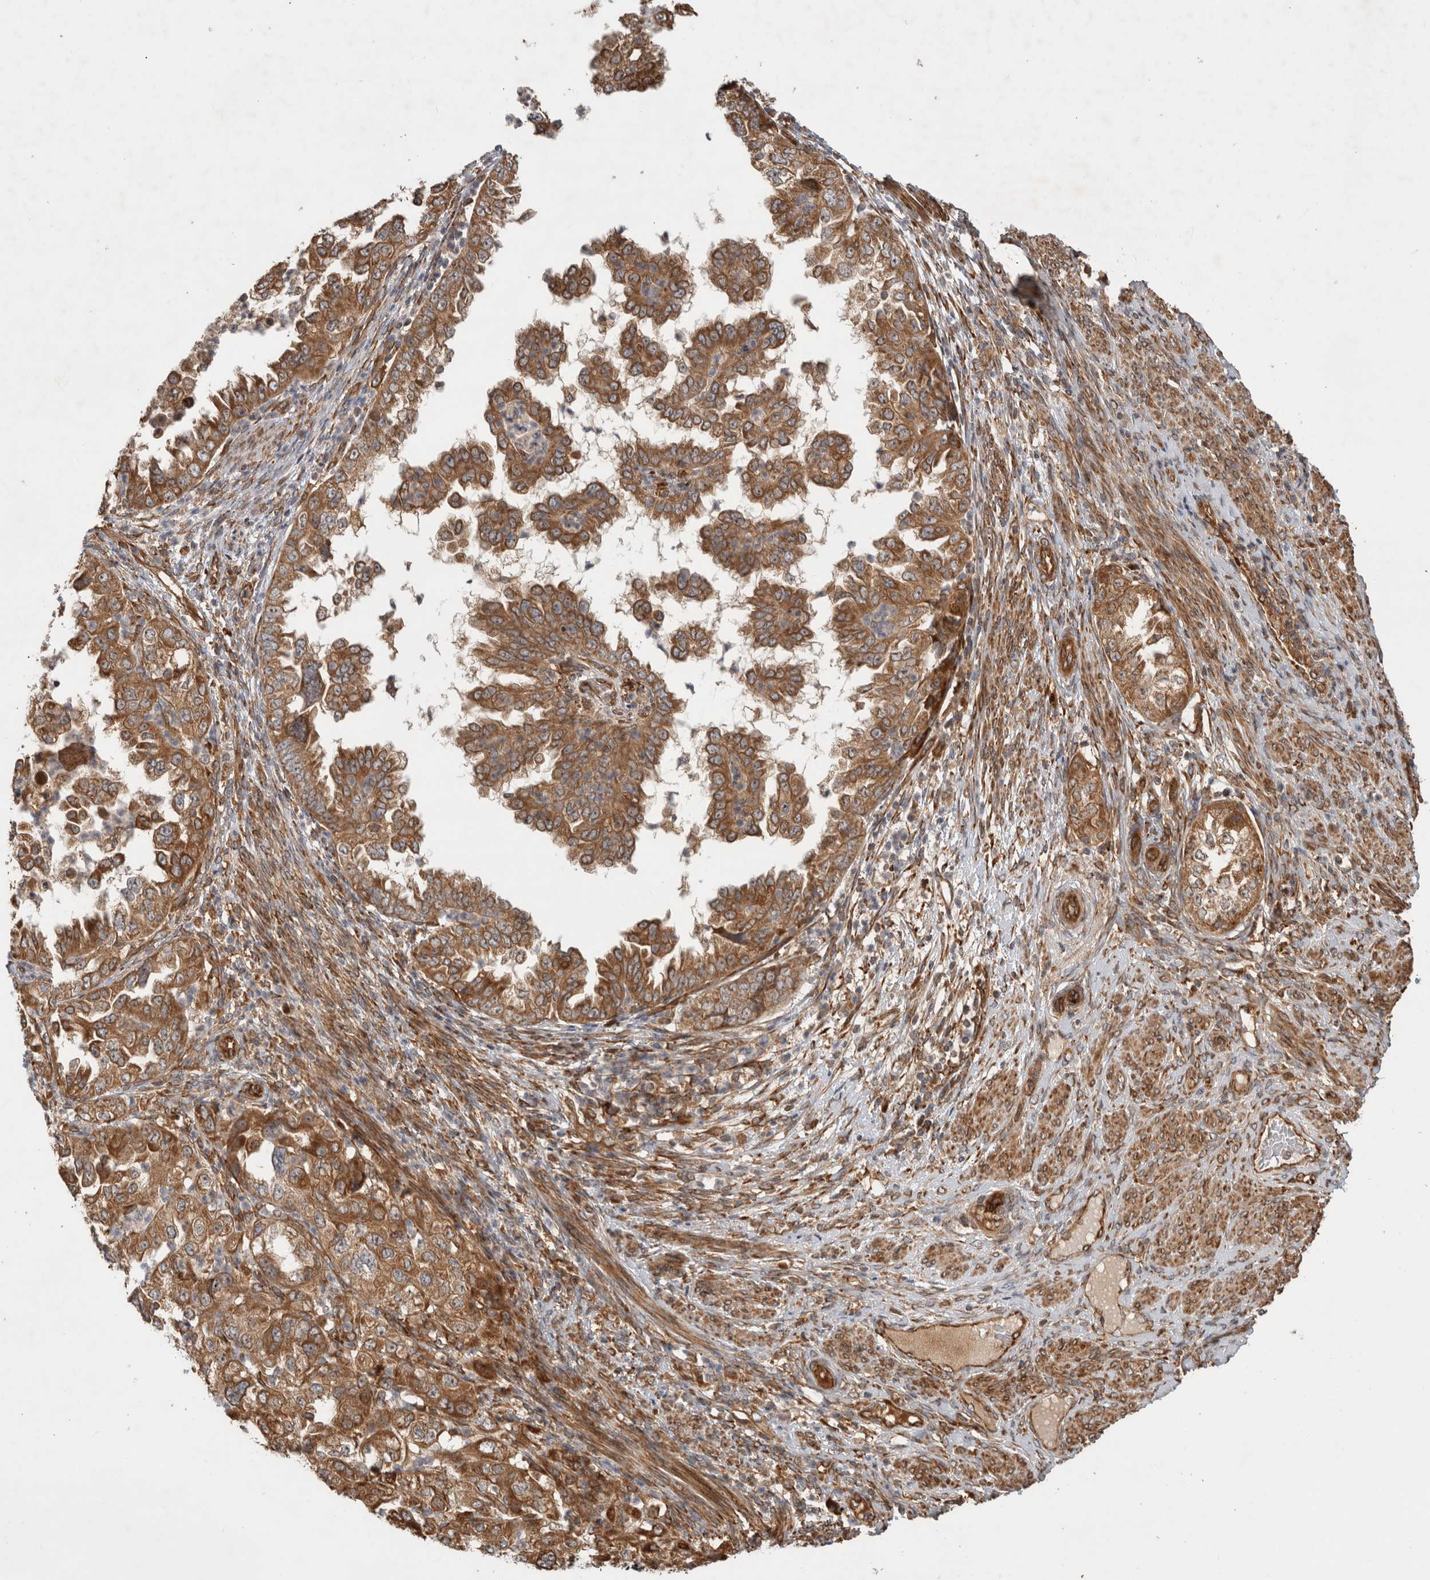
{"staining": {"intensity": "strong", "quantity": ">75%", "location": "cytoplasmic/membranous"}, "tissue": "endometrial cancer", "cell_type": "Tumor cells", "image_type": "cancer", "snomed": [{"axis": "morphology", "description": "Adenocarcinoma, NOS"}, {"axis": "topography", "description": "Endometrium"}], "caption": "This photomicrograph exhibits IHC staining of endometrial cancer, with high strong cytoplasmic/membranous expression in approximately >75% of tumor cells.", "gene": "TUBD1", "patient": {"sex": "female", "age": 85}}